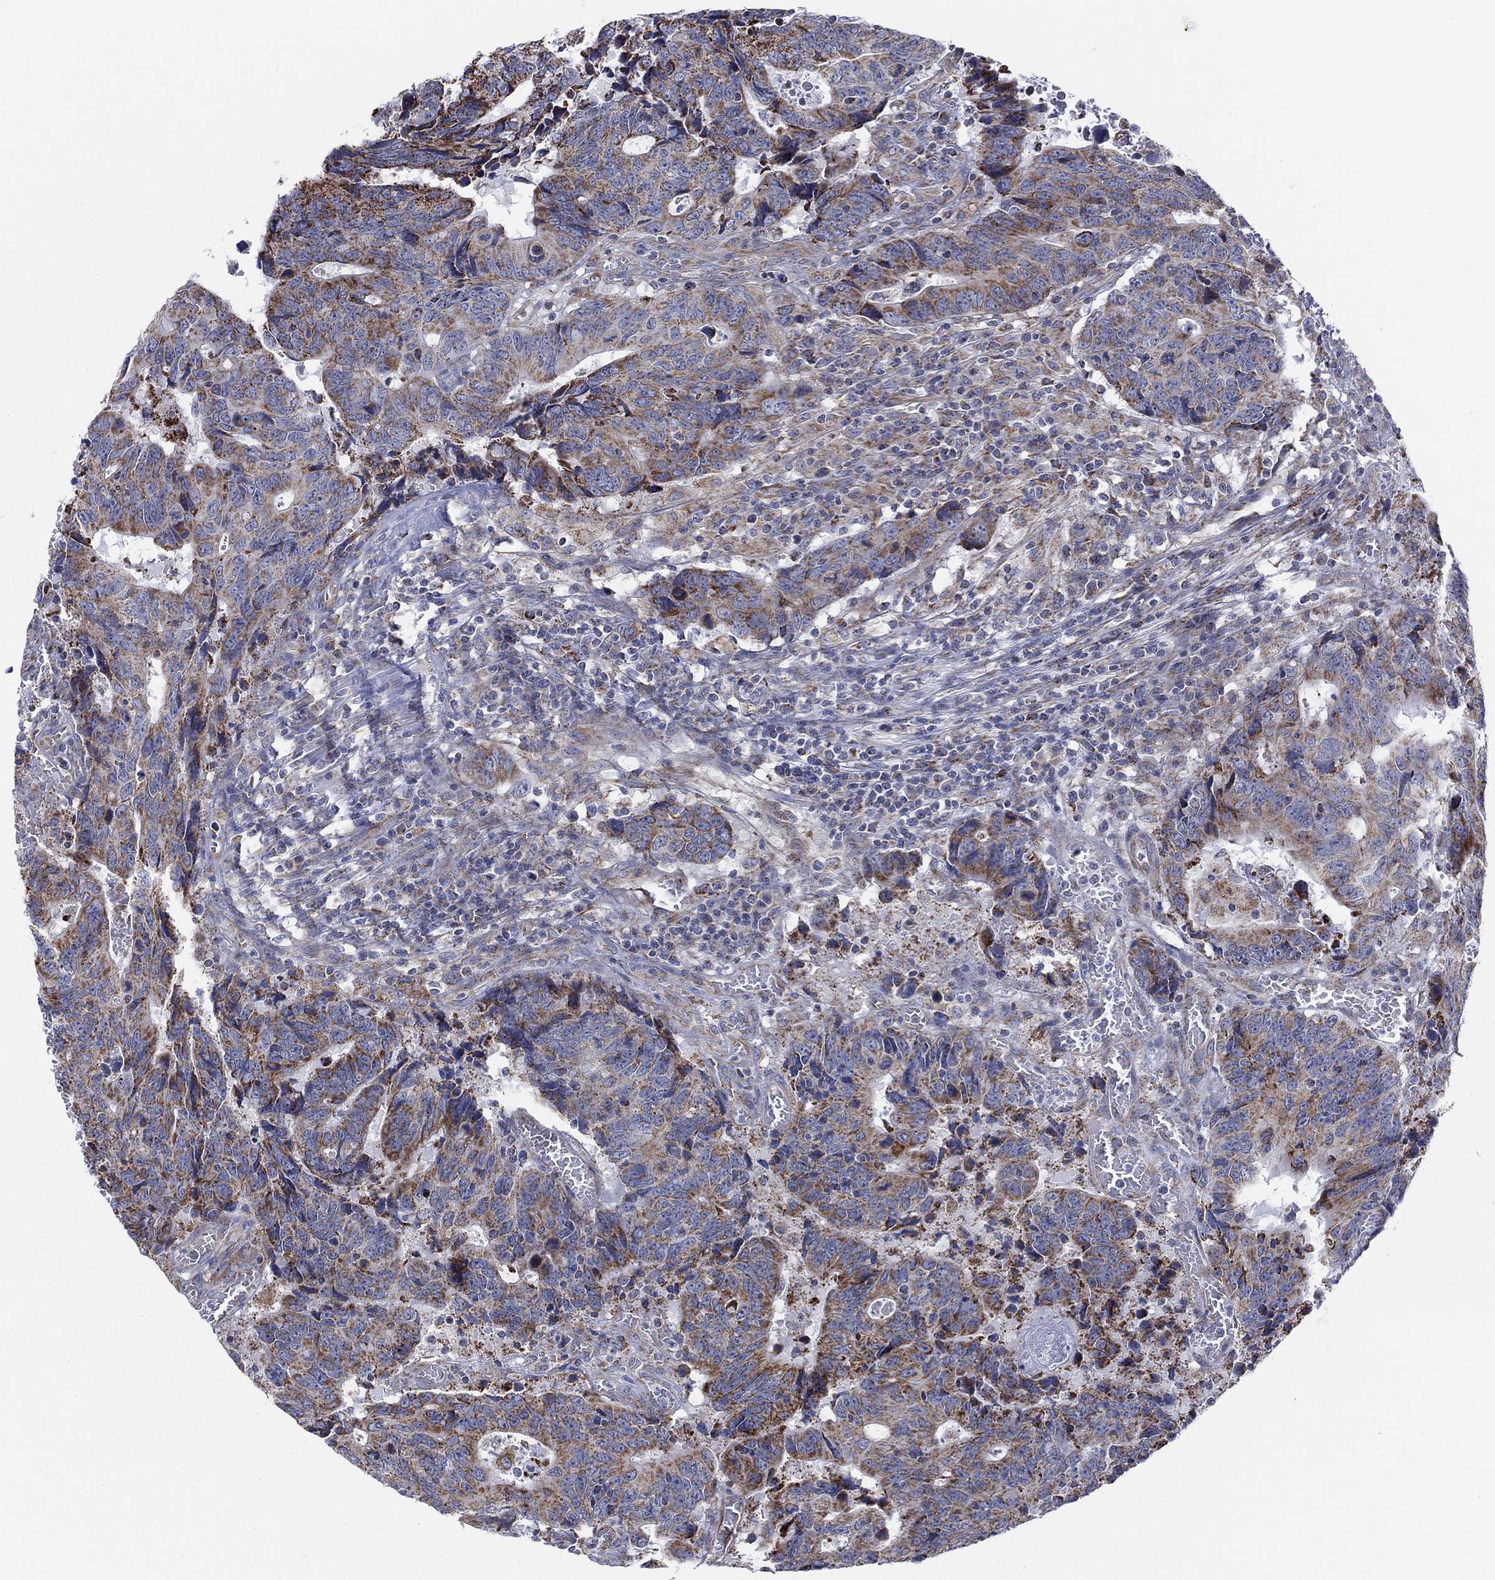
{"staining": {"intensity": "moderate", "quantity": "25%-75%", "location": "cytoplasmic/membranous"}, "tissue": "colorectal cancer", "cell_type": "Tumor cells", "image_type": "cancer", "snomed": [{"axis": "morphology", "description": "Adenocarcinoma, NOS"}, {"axis": "topography", "description": "Colon"}], "caption": "Adenocarcinoma (colorectal) was stained to show a protein in brown. There is medium levels of moderate cytoplasmic/membranous positivity in about 25%-75% of tumor cells. The staining was performed using DAB, with brown indicating positive protein expression. Nuclei are stained blue with hematoxylin.", "gene": "INA", "patient": {"sex": "female", "age": 77}}